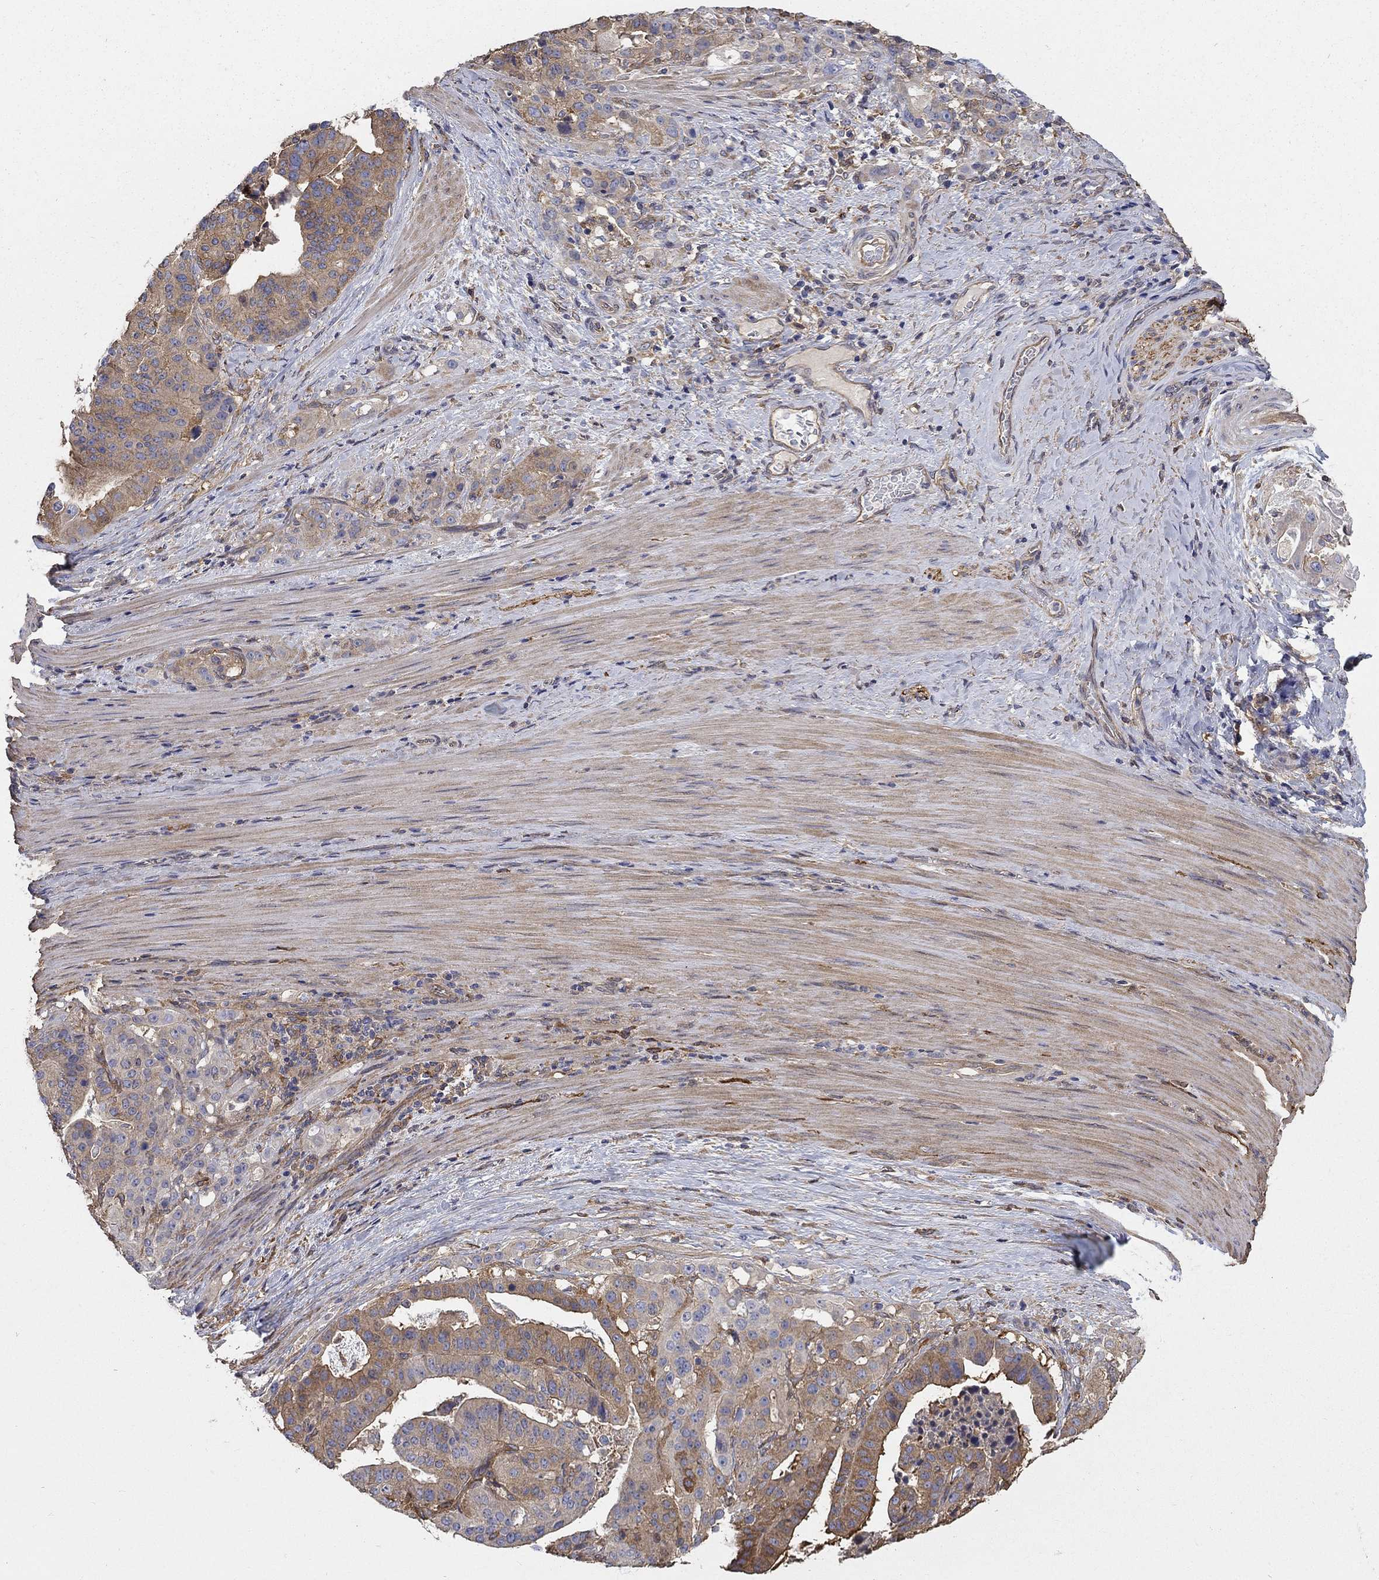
{"staining": {"intensity": "moderate", "quantity": "25%-75%", "location": "cytoplasmic/membranous"}, "tissue": "stomach cancer", "cell_type": "Tumor cells", "image_type": "cancer", "snomed": [{"axis": "morphology", "description": "Adenocarcinoma, NOS"}, {"axis": "topography", "description": "Stomach"}], "caption": "Stomach adenocarcinoma was stained to show a protein in brown. There is medium levels of moderate cytoplasmic/membranous staining in about 25%-75% of tumor cells.", "gene": "DPYSL2", "patient": {"sex": "male", "age": 48}}